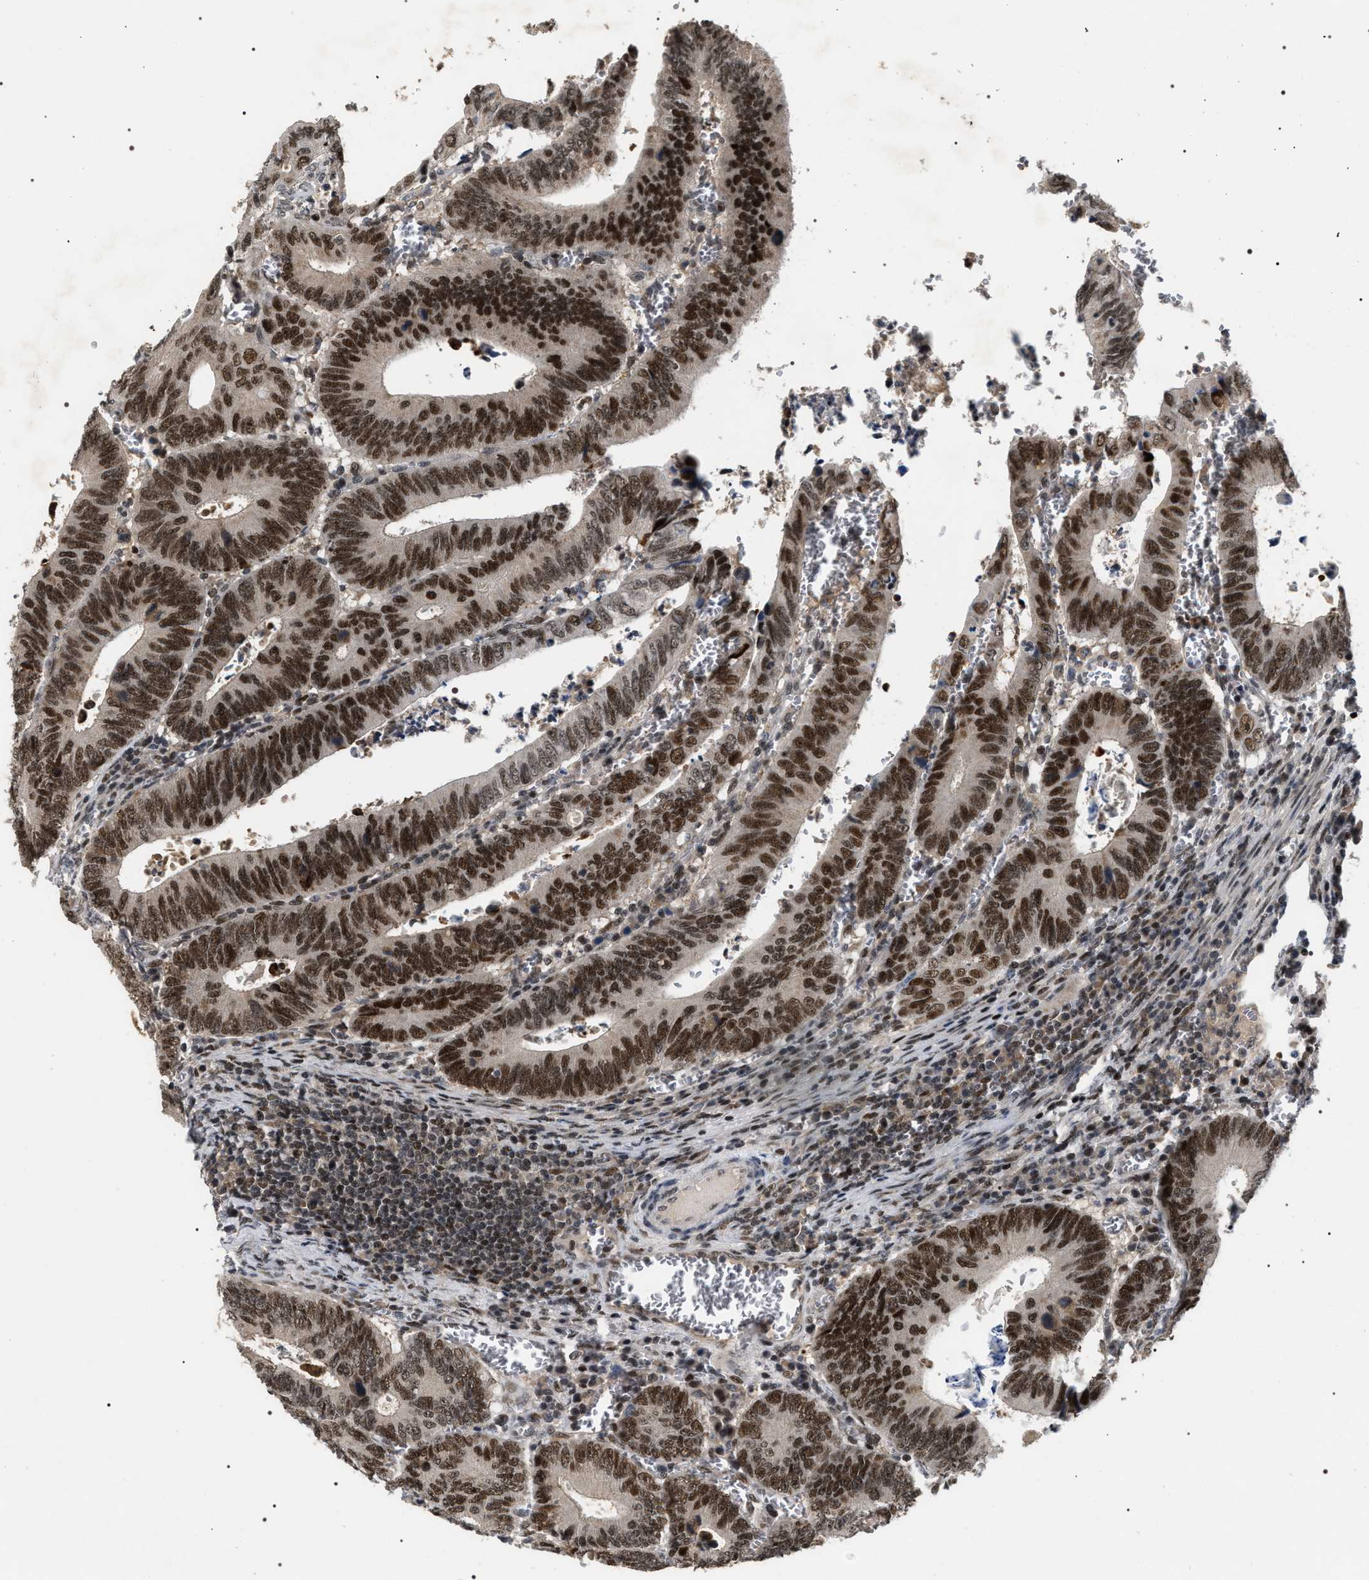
{"staining": {"intensity": "strong", "quantity": ">75%", "location": "nuclear"}, "tissue": "colorectal cancer", "cell_type": "Tumor cells", "image_type": "cancer", "snomed": [{"axis": "morphology", "description": "Inflammation, NOS"}, {"axis": "morphology", "description": "Adenocarcinoma, NOS"}, {"axis": "topography", "description": "Colon"}], "caption": "Colorectal cancer (adenocarcinoma) was stained to show a protein in brown. There is high levels of strong nuclear positivity in about >75% of tumor cells.", "gene": "C7orf25", "patient": {"sex": "male", "age": 72}}